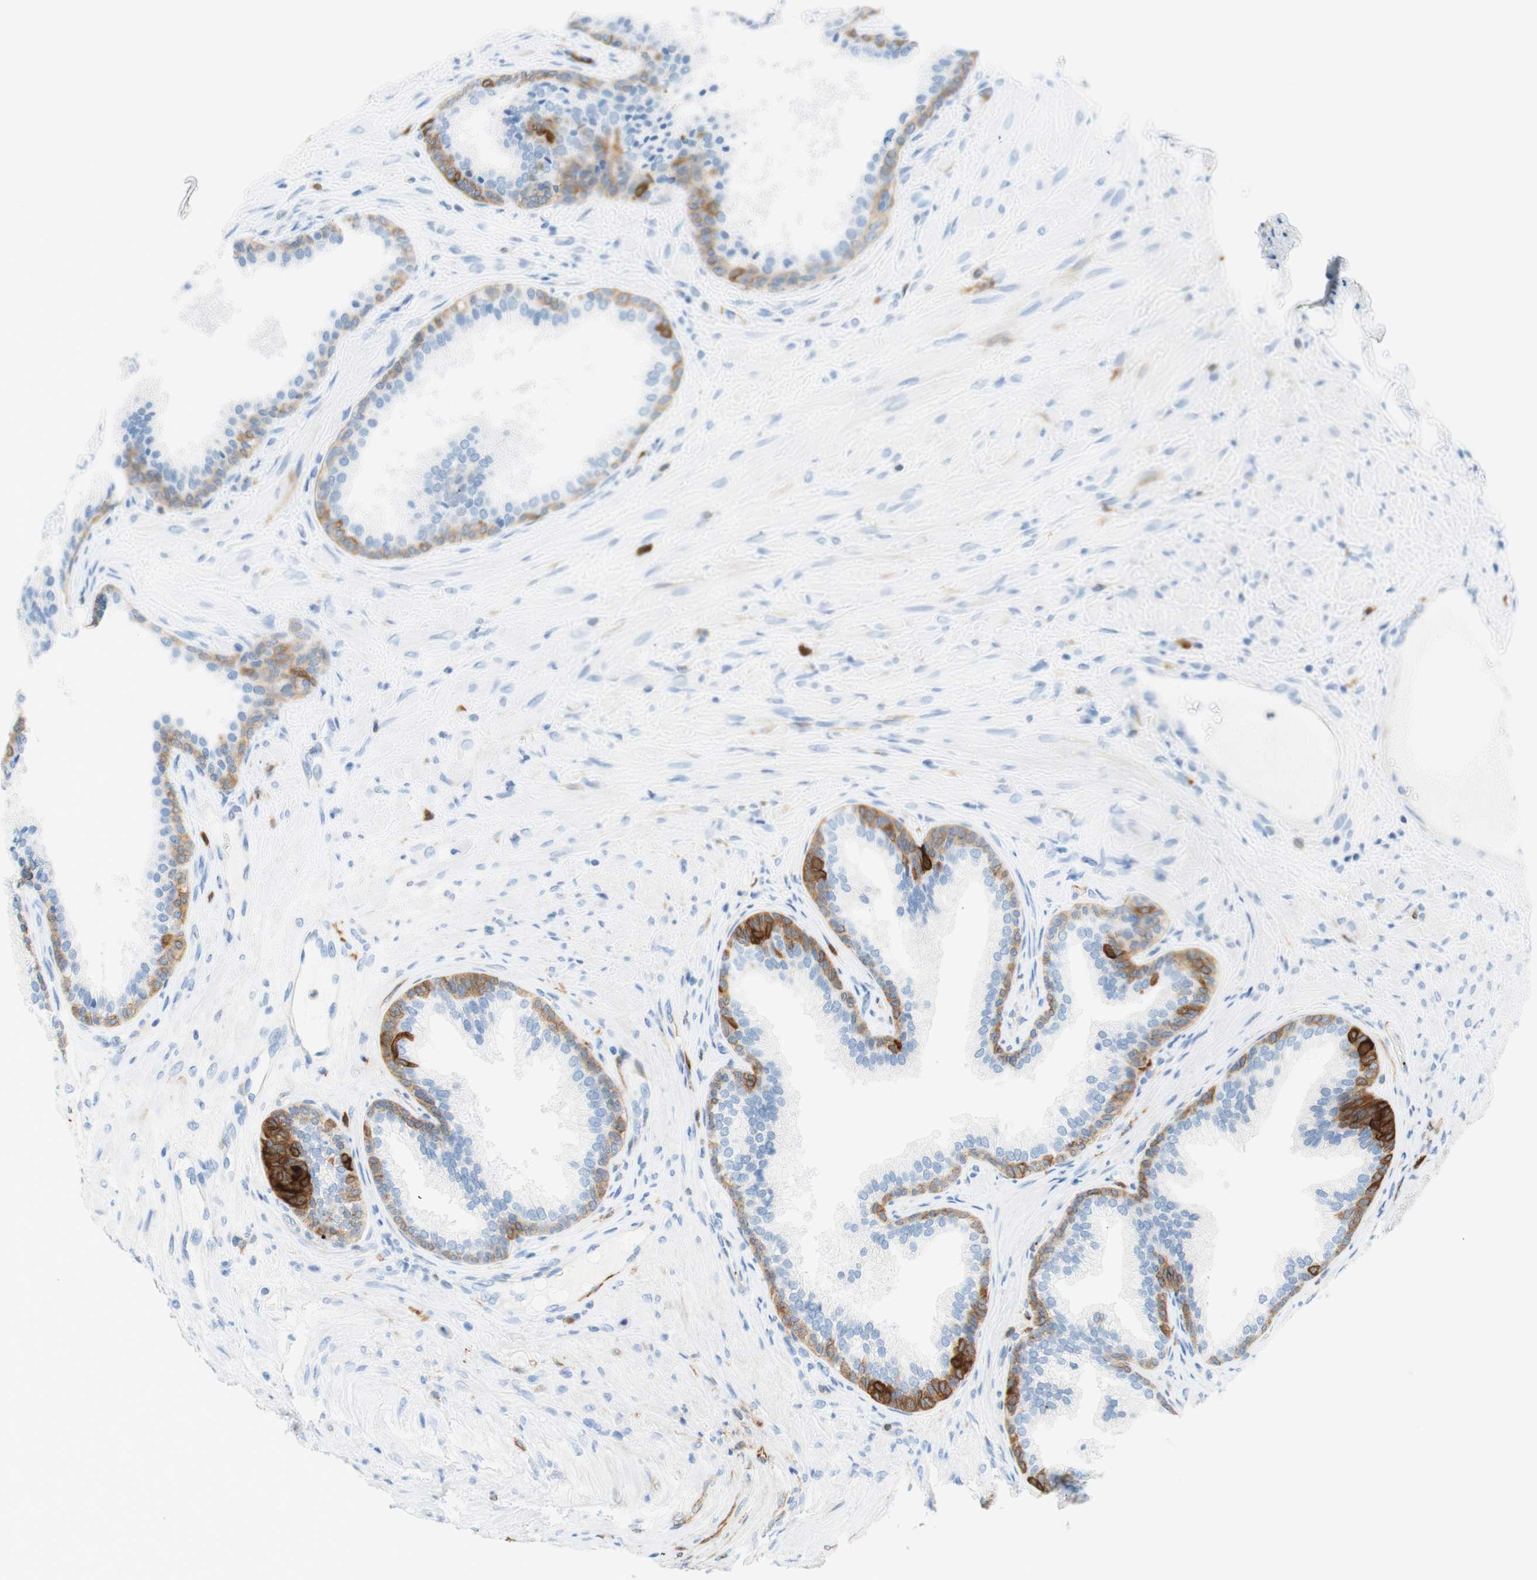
{"staining": {"intensity": "strong", "quantity": "<25%", "location": "cytoplasmic/membranous"}, "tissue": "prostate", "cell_type": "Glandular cells", "image_type": "normal", "snomed": [{"axis": "morphology", "description": "Normal tissue, NOS"}, {"axis": "topography", "description": "Prostate"}], "caption": "A brown stain shows strong cytoplasmic/membranous positivity of a protein in glandular cells of normal human prostate. The staining was performed using DAB (3,3'-diaminobenzidine) to visualize the protein expression in brown, while the nuclei were stained in blue with hematoxylin (Magnification: 20x).", "gene": "STMN1", "patient": {"sex": "male", "age": 76}}